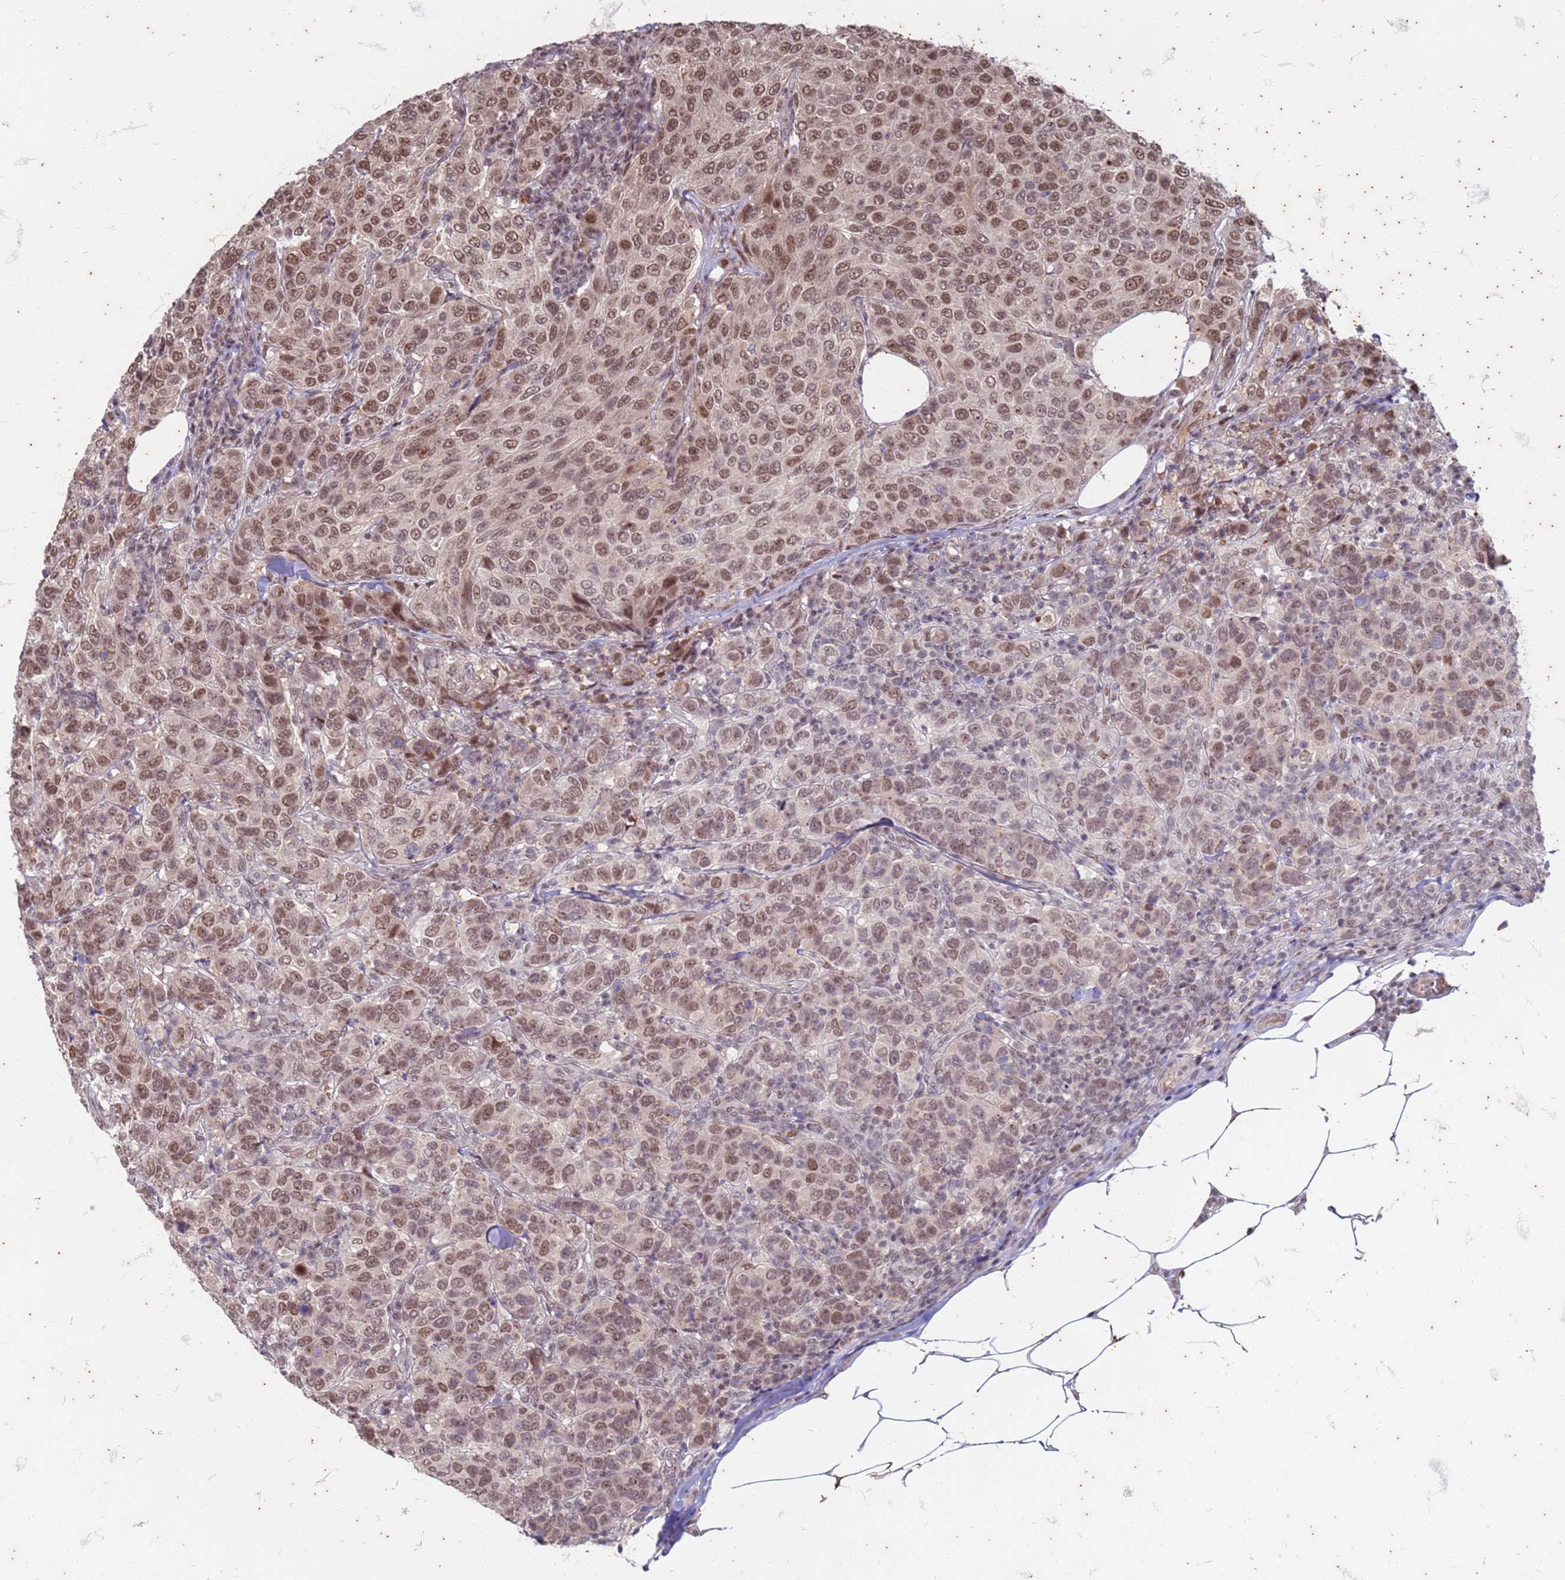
{"staining": {"intensity": "moderate", "quantity": ">75%", "location": "nuclear"}, "tissue": "breast cancer", "cell_type": "Tumor cells", "image_type": "cancer", "snomed": [{"axis": "morphology", "description": "Duct carcinoma"}, {"axis": "topography", "description": "Breast"}], "caption": "A photomicrograph showing moderate nuclear positivity in about >75% of tumor cells in intraductal carcinoma (breast), as visualized by brown immunohistochemical staining.", "gene": "TRMT6", "patient": {"sex": "female", "age": 55}}